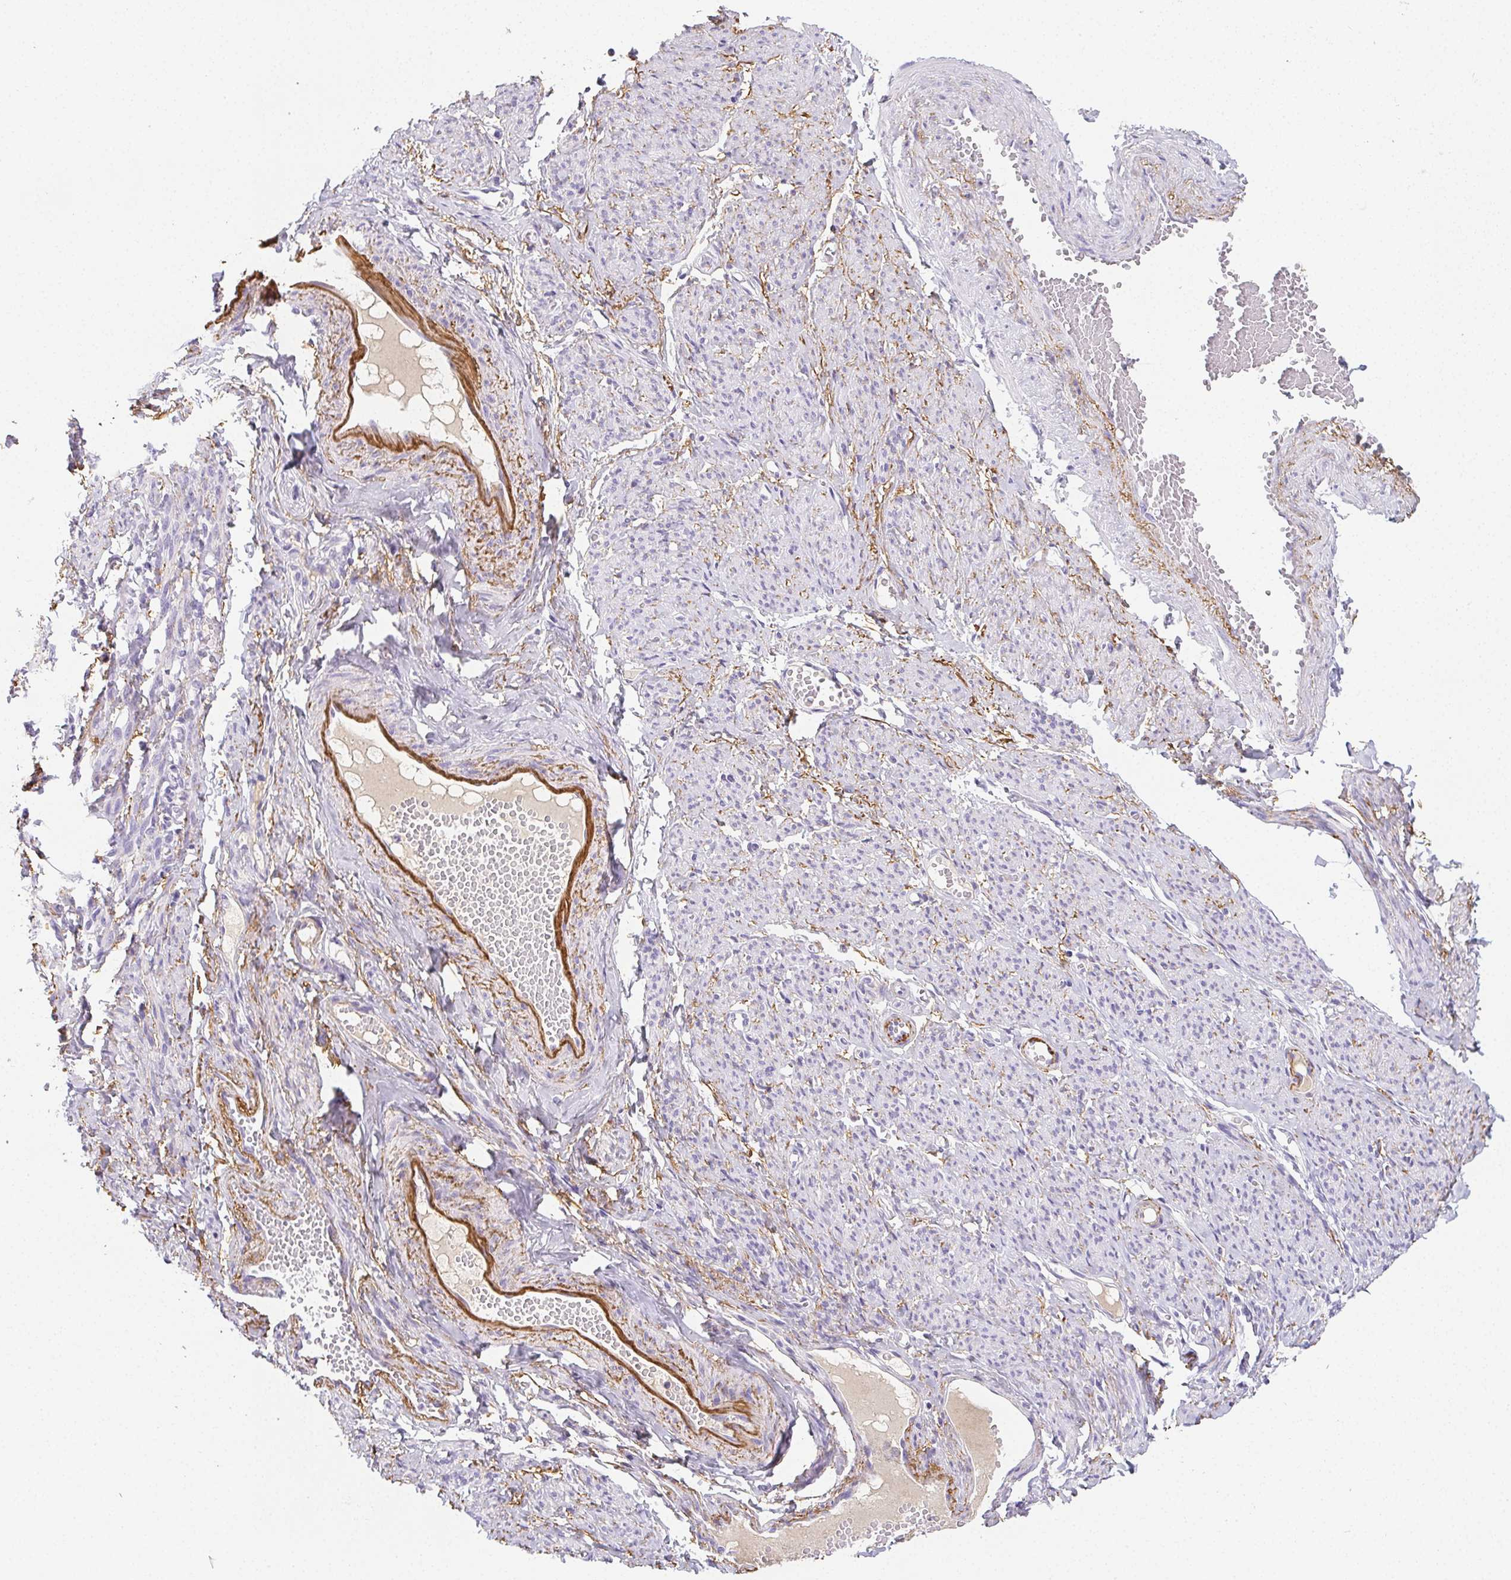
{"staining": {"intensity": "negative", "quantity": "none", "location": "none"}, "tissue": "smooth muscle", "cell_type": "Smooth muscle cells", "image_type": "normal", "snomed": [{"axis": "morphology", "description": "Normal tissue, NOS"}, {"axis": "topography", "description": "Smooth muscle"}], "caption": "DAB immunohistochemical staining of unremarkable human smooth muscle exhibits no significant expression in smooth muscle cells.", "gene": "VTN", "patient": {"sex": "female", "age": 65}}